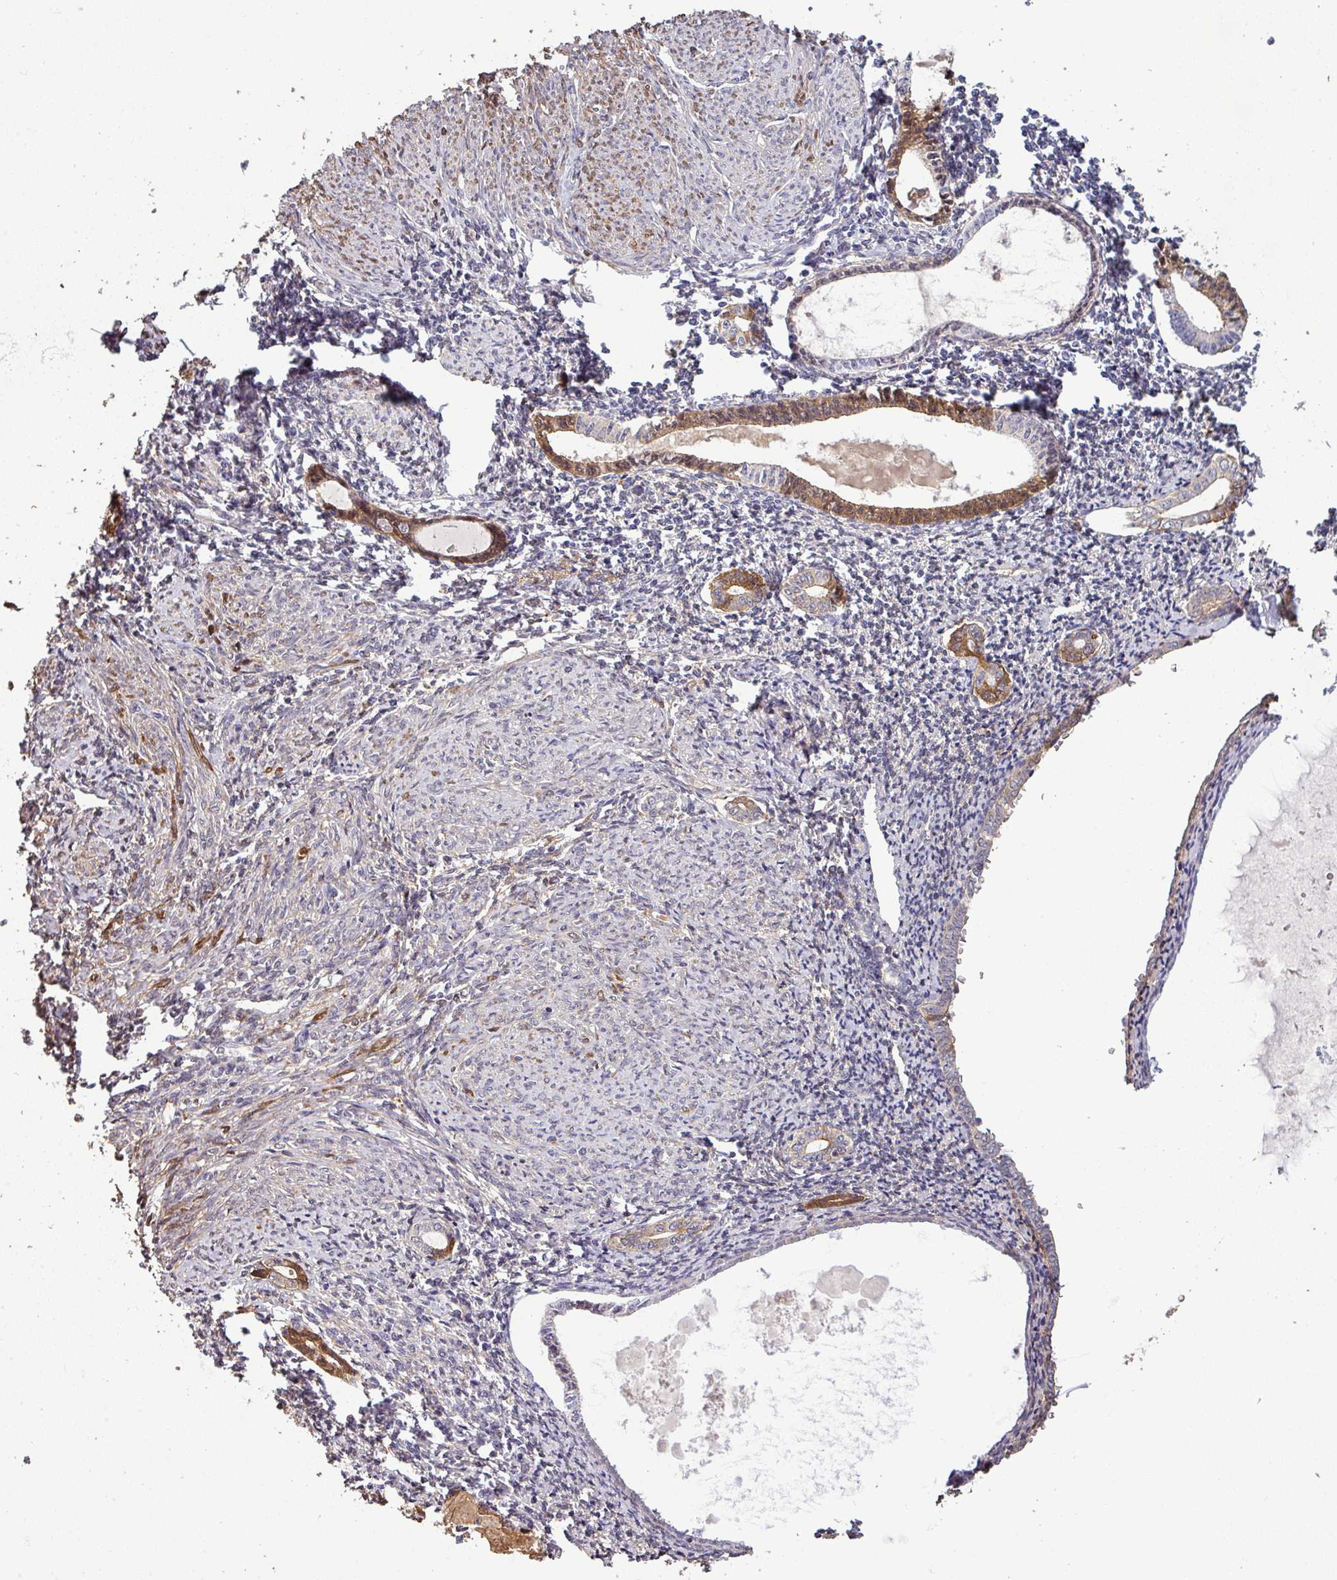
{"staining": {"intensity": "moderate", "quantity": "25%-75%", "location": "cytoplasmic/membranous"}, "tissue": "endometrium", "cell_type": "Cells in endometrial stroma", "image_type": "normal", "snomed": [{"axis": "morphology", "description": "Normal tissue, NOS"}, {"axis": "topography", "description": "Endometrium"}], "caption": "The histopathology image shows immunohistochemical staining of normal endometrium. There is moderate cytoplasmic/membranous staining is present in approximately 25%-75% of cells in endometrial stroma. (brown staining indicates protein expression, while blue staining denotes nuclei).", "gene": "ISLR", "patient": {"sex": "female", "age": 63}}